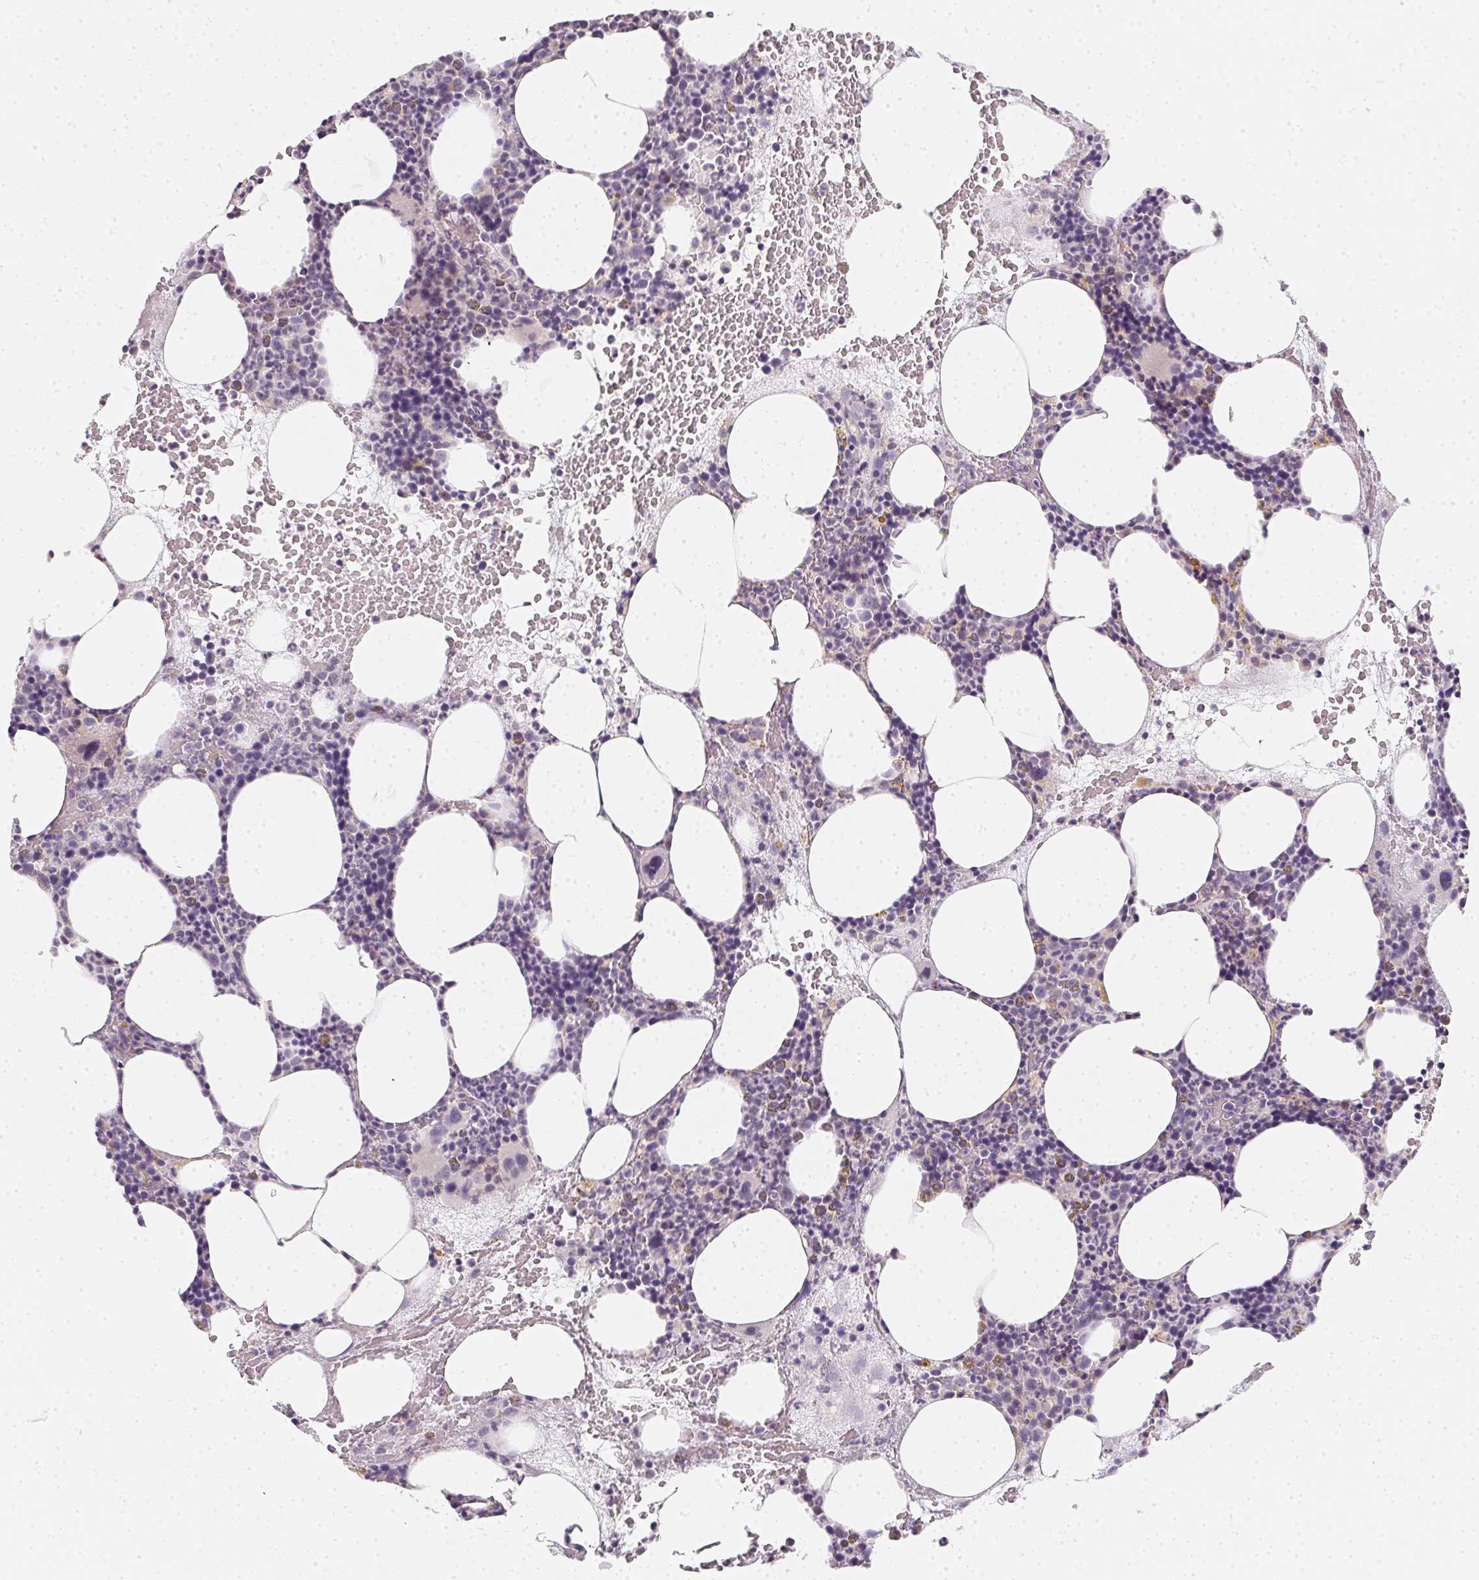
{"staining": {"intensity": "negative", "quantity": "none", "location": "none"}, "tissue": "bone marrow", "cell_type": "Hematopoietic cells", "image_type": "normal", "snomed": [{"axis": "morphology", "description": "Normal tissue, NOS"}, {"axis": "topography", "description": "Bone marrow"}], "caption": "A high-resolution histopathology image shows immunohistochemistry staining of unremarkable bone marrow, which exhibits no significant staining in hematopoietic cells.", "gene": "ZBBX", "patient": {"sex": "male", "age": 89}}